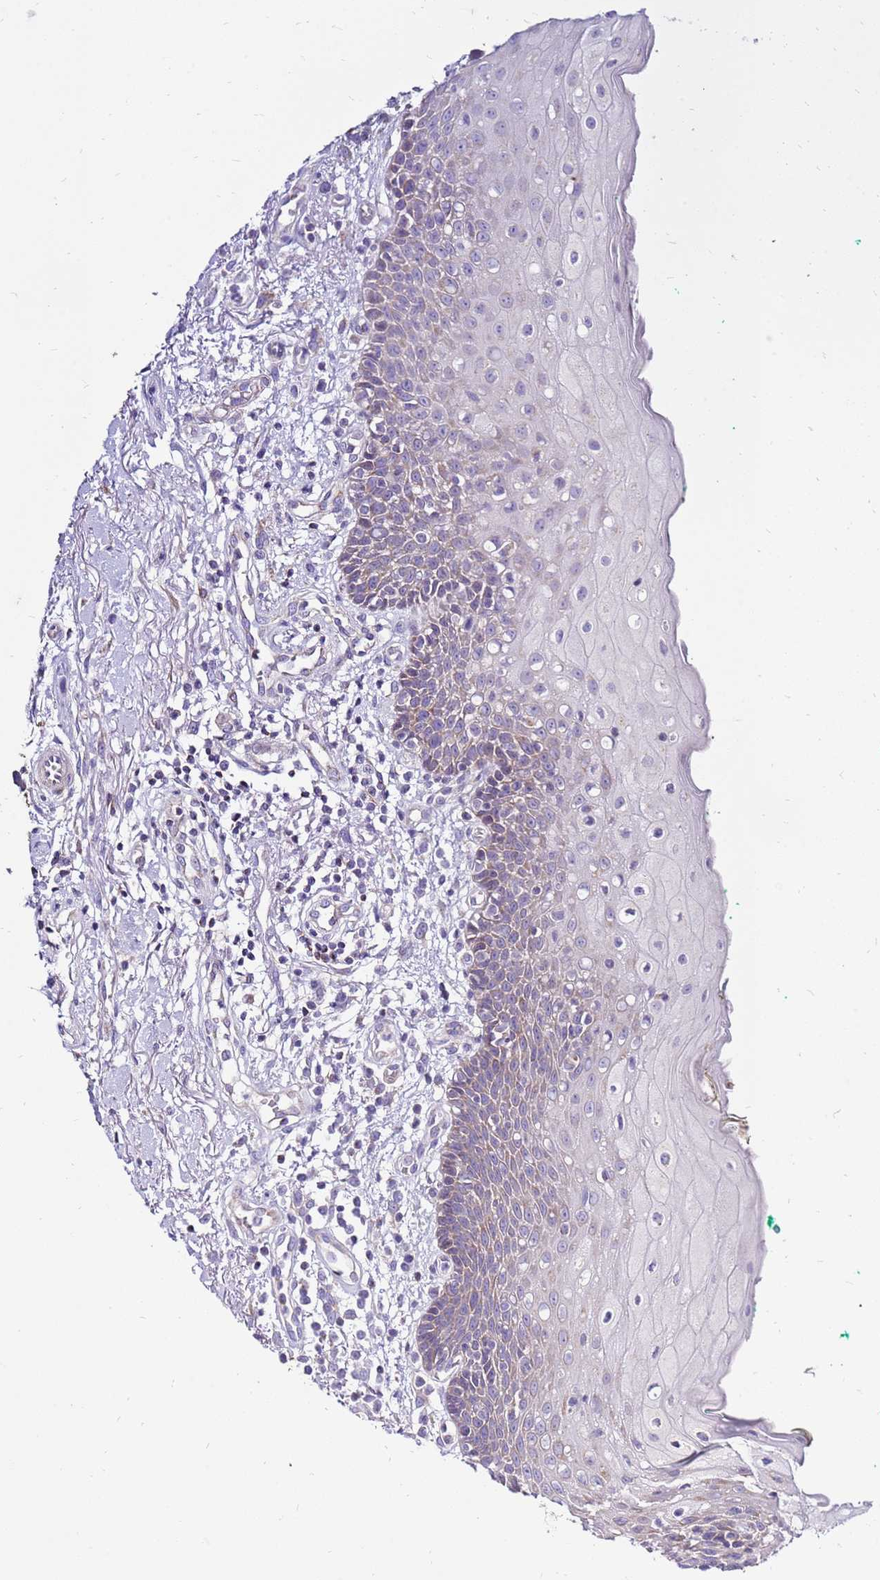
{"staining": {"intensity": "weak", "quantity": "25%-75%", "location": "cytoplasmic/membranous"}, "tissue": "oral mucosa", "cell_type": "Squamous epithelial cells", "image_type": "normal", "snomed": [{"axis": "morphology", "description": "Normal tissue, NOS"}, {"axis": "morphology", "description": "Squamous cell carcinoma, NOS"}, {"axis": "topography", "description": "Oral tissue"}, {"axis": "topography", "description": "Tounge, NOS"}, {"axis": "topography", "description": "Head-Neck"}], "caption": "Weak cytoplasmic/membranous positivity for a protein is seen in approximately 25%-75% of squamous epithelial cells of benign oral mucosa using immunohistochemistry.", "gene": "IGF1R", "patient": {"sex": "male", "age": 79}}